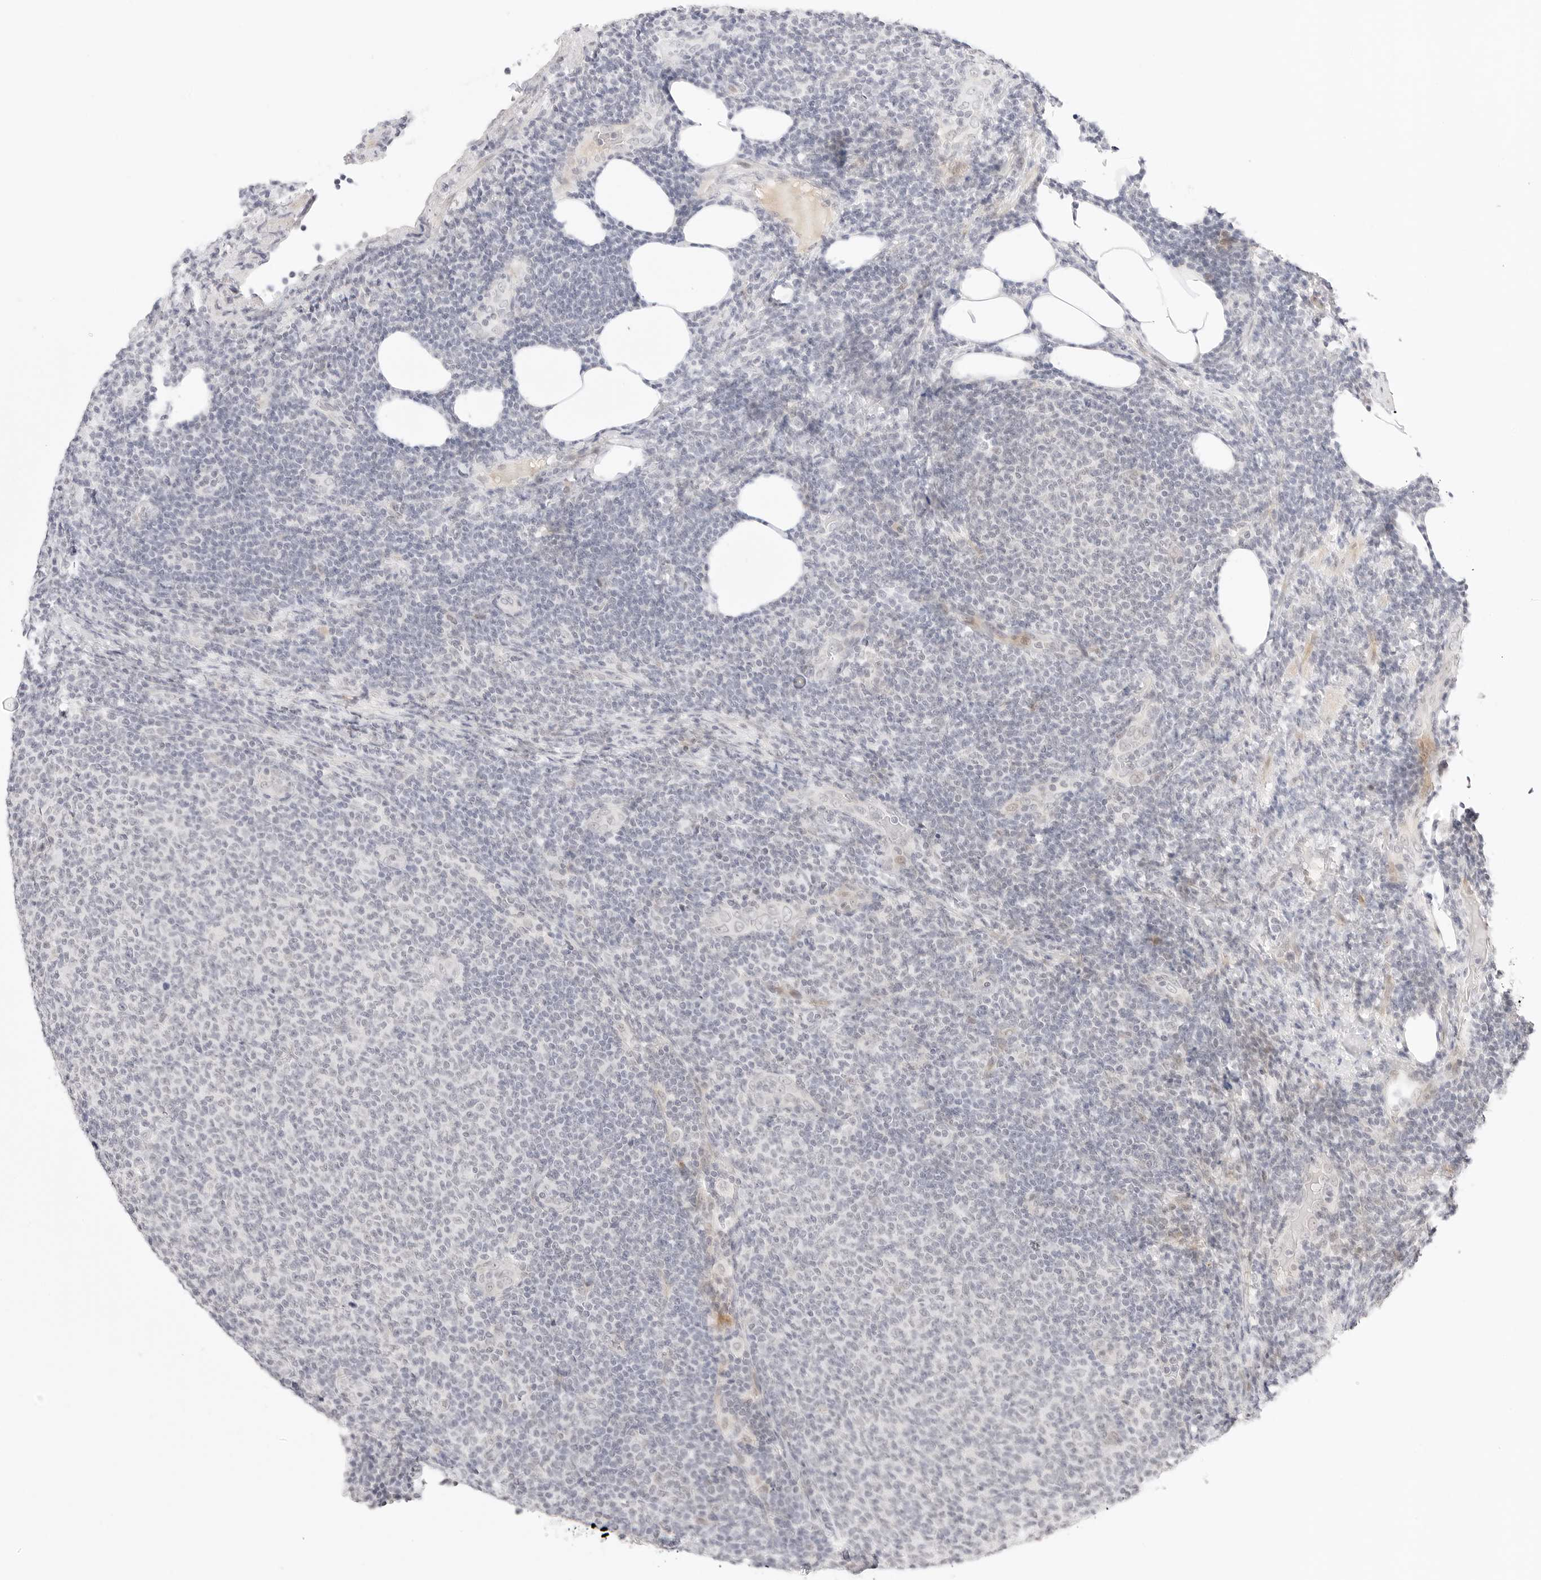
{"staining": {"intensity": "negative", "quantity": "none", "location": "none"}, "tissue": "lymphoma", "cell_type": "Tumor cells", "image_type": "cancer", "snomed": [{"axis": "morphology", "description": "Malignant lymphoma, non-Hodgkin's type, Low grade"}, {"axis": "topography", "description": "Lymph node"}], "caption": "This is an immunohistochemistry (IHC) photomicrograph of human lymphoma. There is no expression in tumor cells.", "gene": "XKR4", "patient": {"sex": "male", "age": 66}}